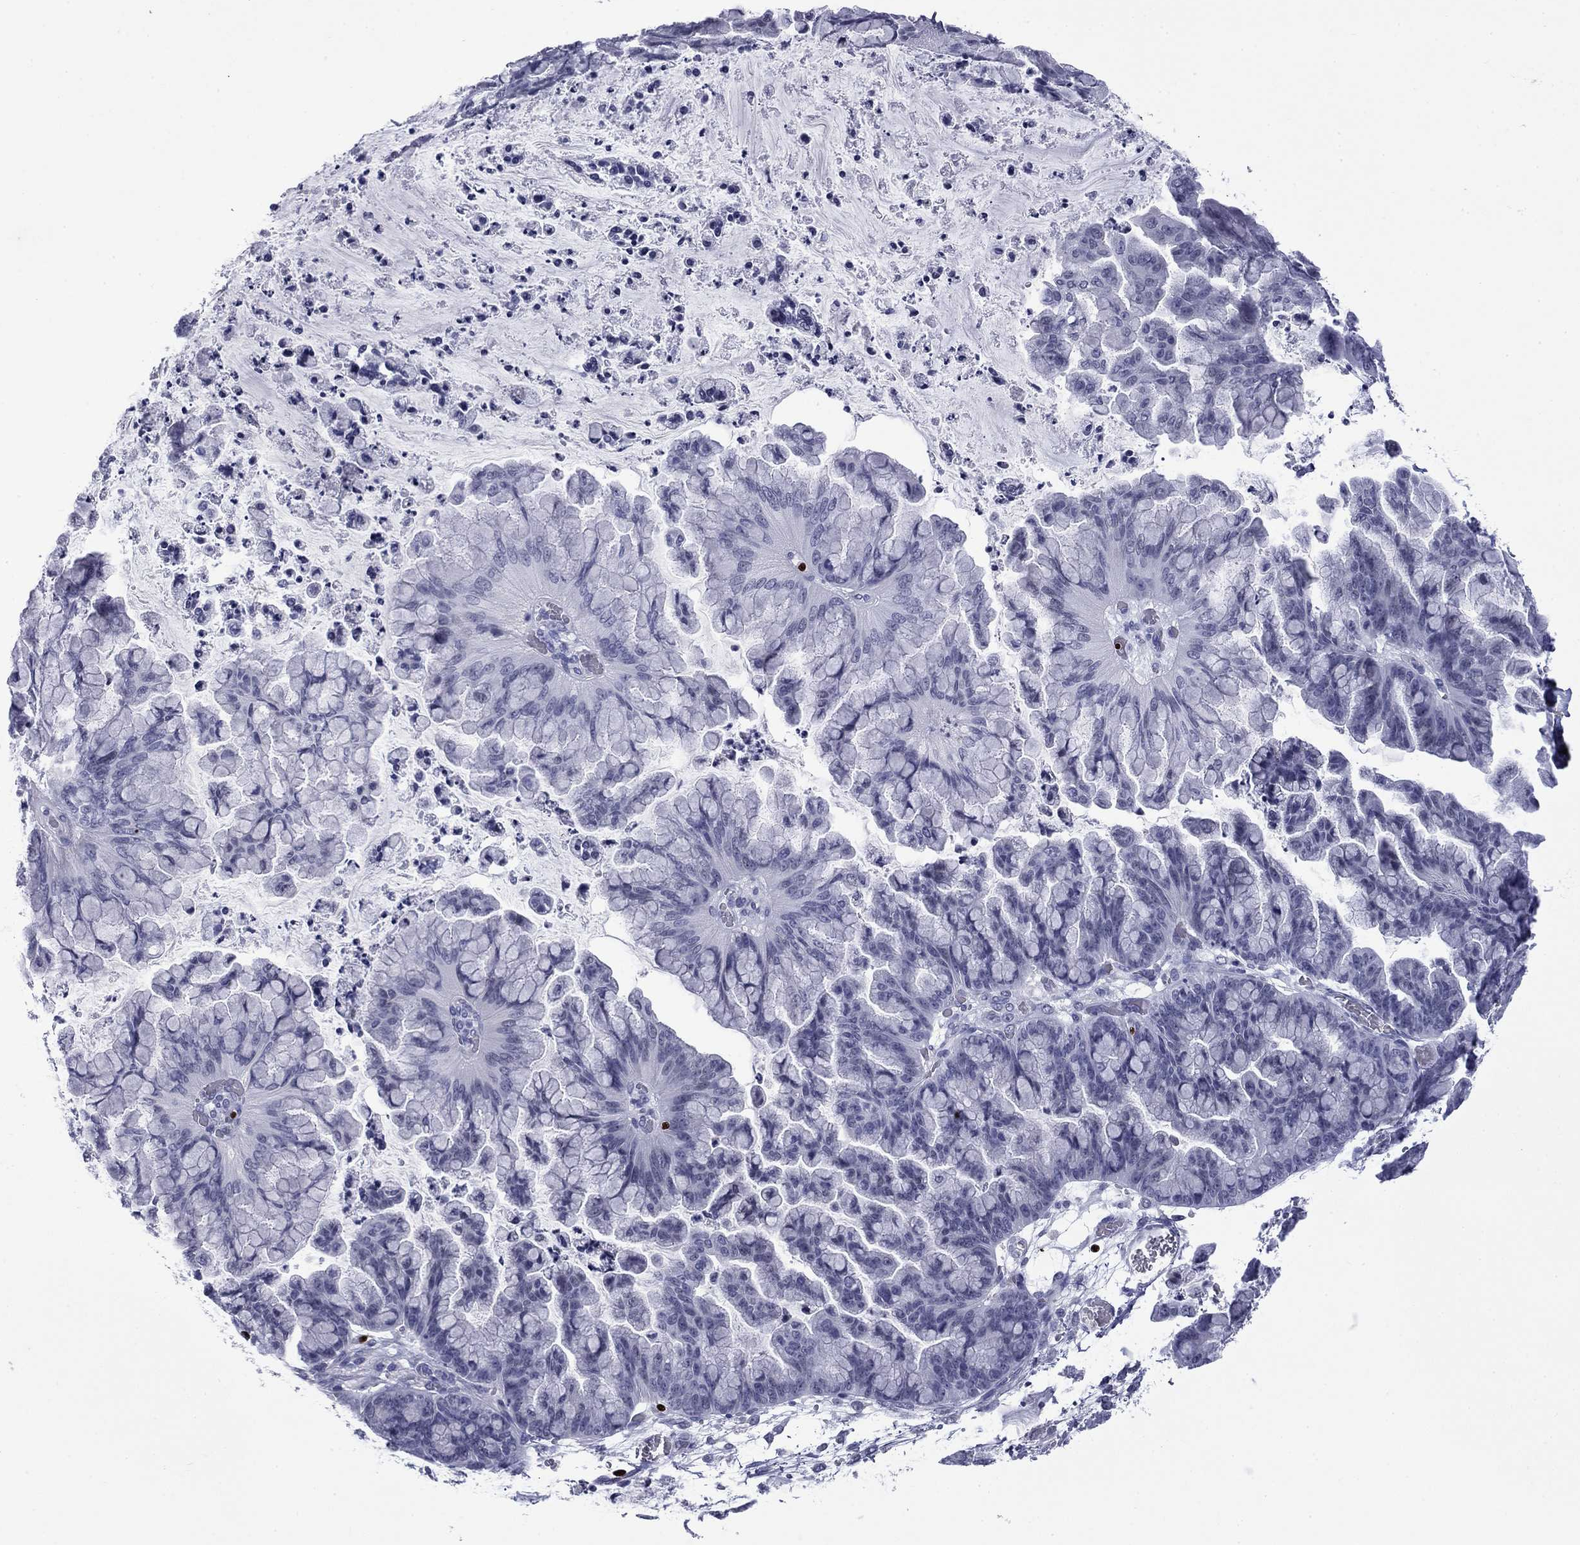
{"staining": {"intensity": "negative", "quantity": "none", "location": "none"}, "tissue": "ovarian cancer", "cell_type": "Tumor cells", "image_type": "cancer", "snomed": [{"axis": "morphology", "description": "Cystadenocarcinoma, mucinous, NOS"}, {"axis": "topography", "description": "Ovary"}], "caption": "High magnification brightfield microscopy of ovarian cancer (mucinous cystadenocarcinoma) stained with DAB (brown) and counterstained with hematoxylin (blue): tumor cells show no significant staining.", "gene": "IKZF3", "patient": {"sex": "female", "age": 67}}